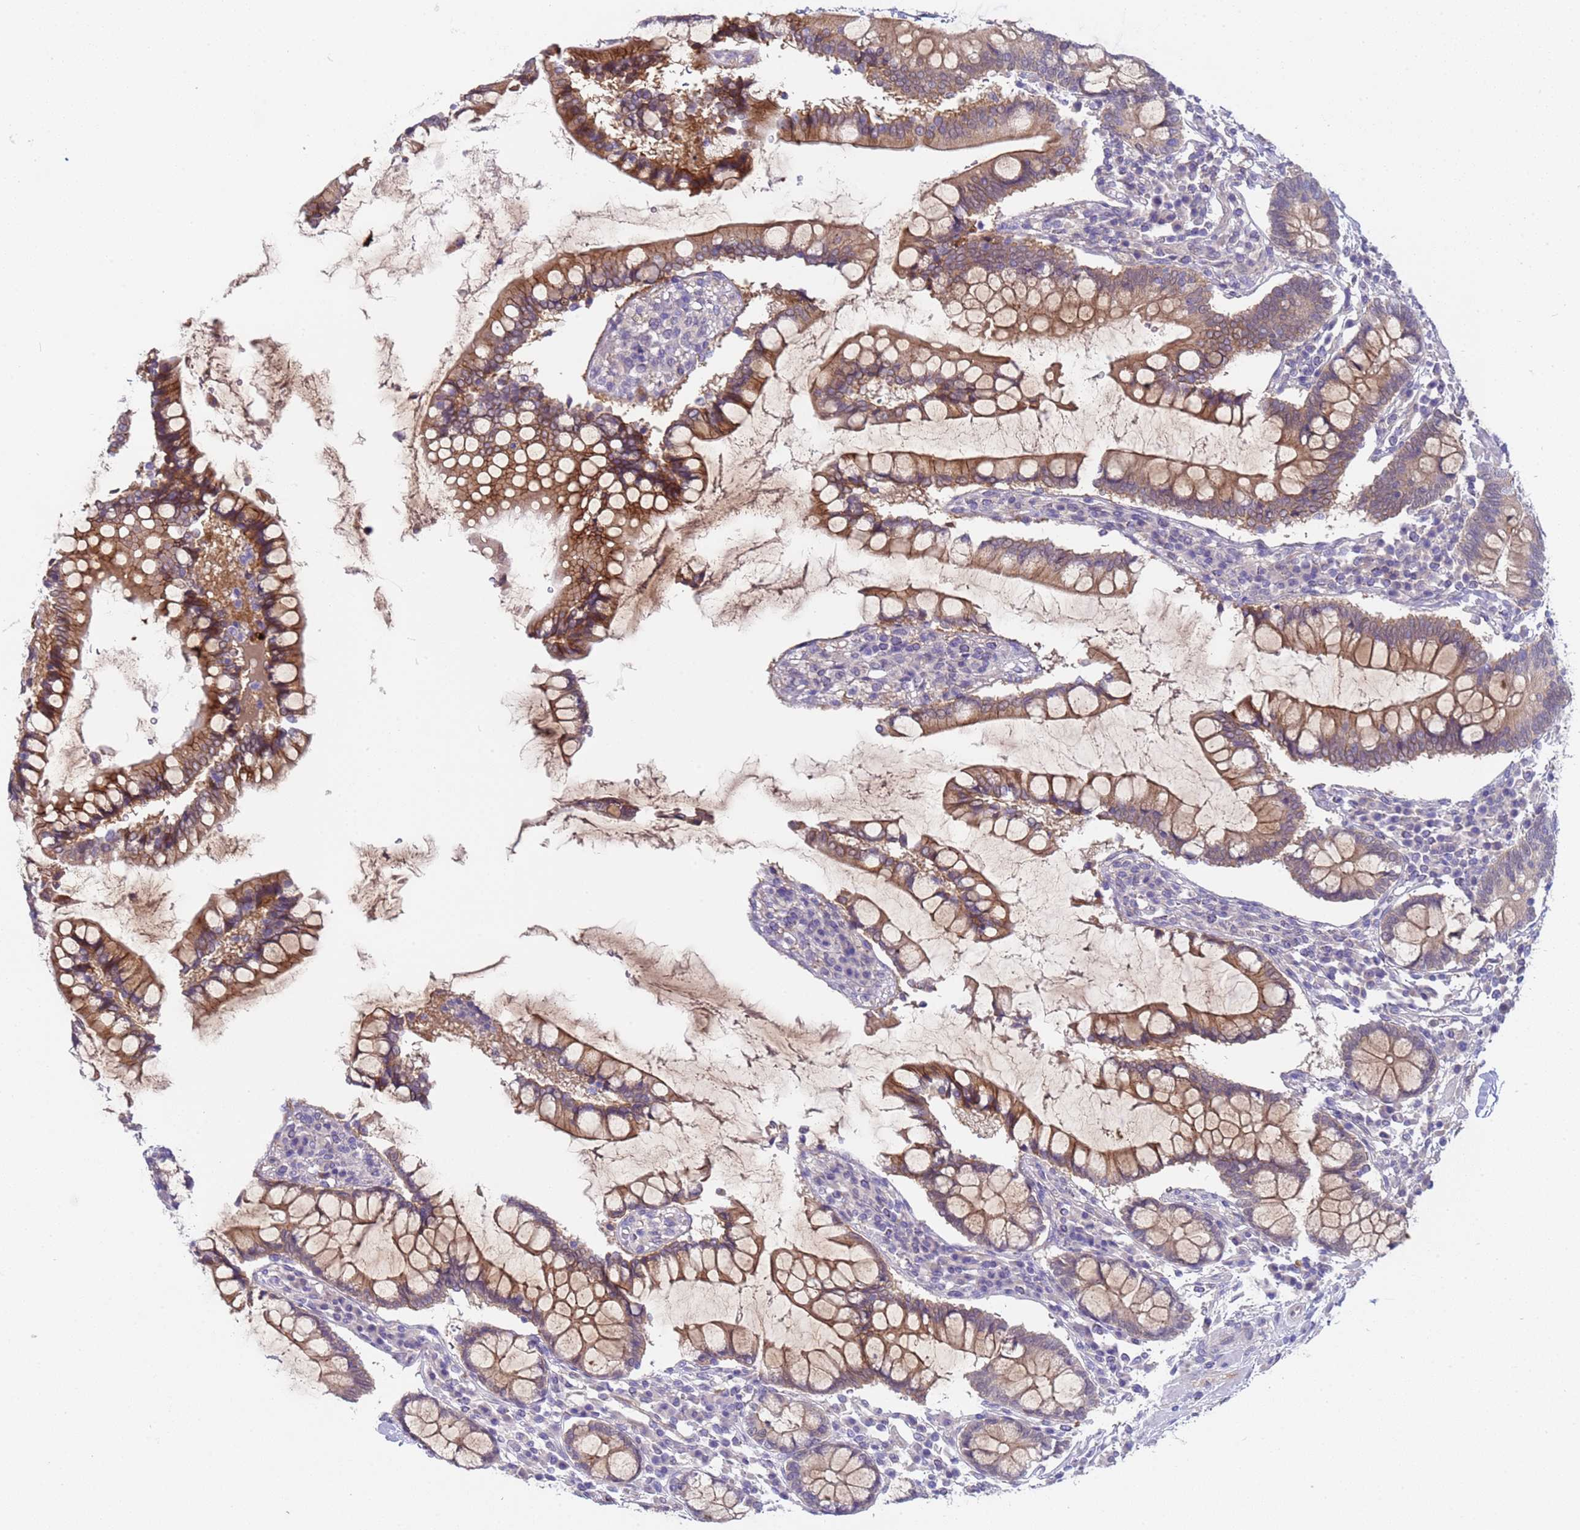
{"staining": {"intensity": "negative", "quantity": "none", "location": "none"}, "tissue": "colon", "cell_type": "Endothelial cells", "image_type": "normal", "snomed": [{"axis": "morphology", "description": "Normal tissue, NOS"}, {"axis": "topography", "description": "Colon"}], "caption": "Human colon stained for a protein using immunohistochemistry (IHC) shows no expression in endothelial cells.", "gene": "TRMT10A", "patient": {"sex": "female", "age": 79}}